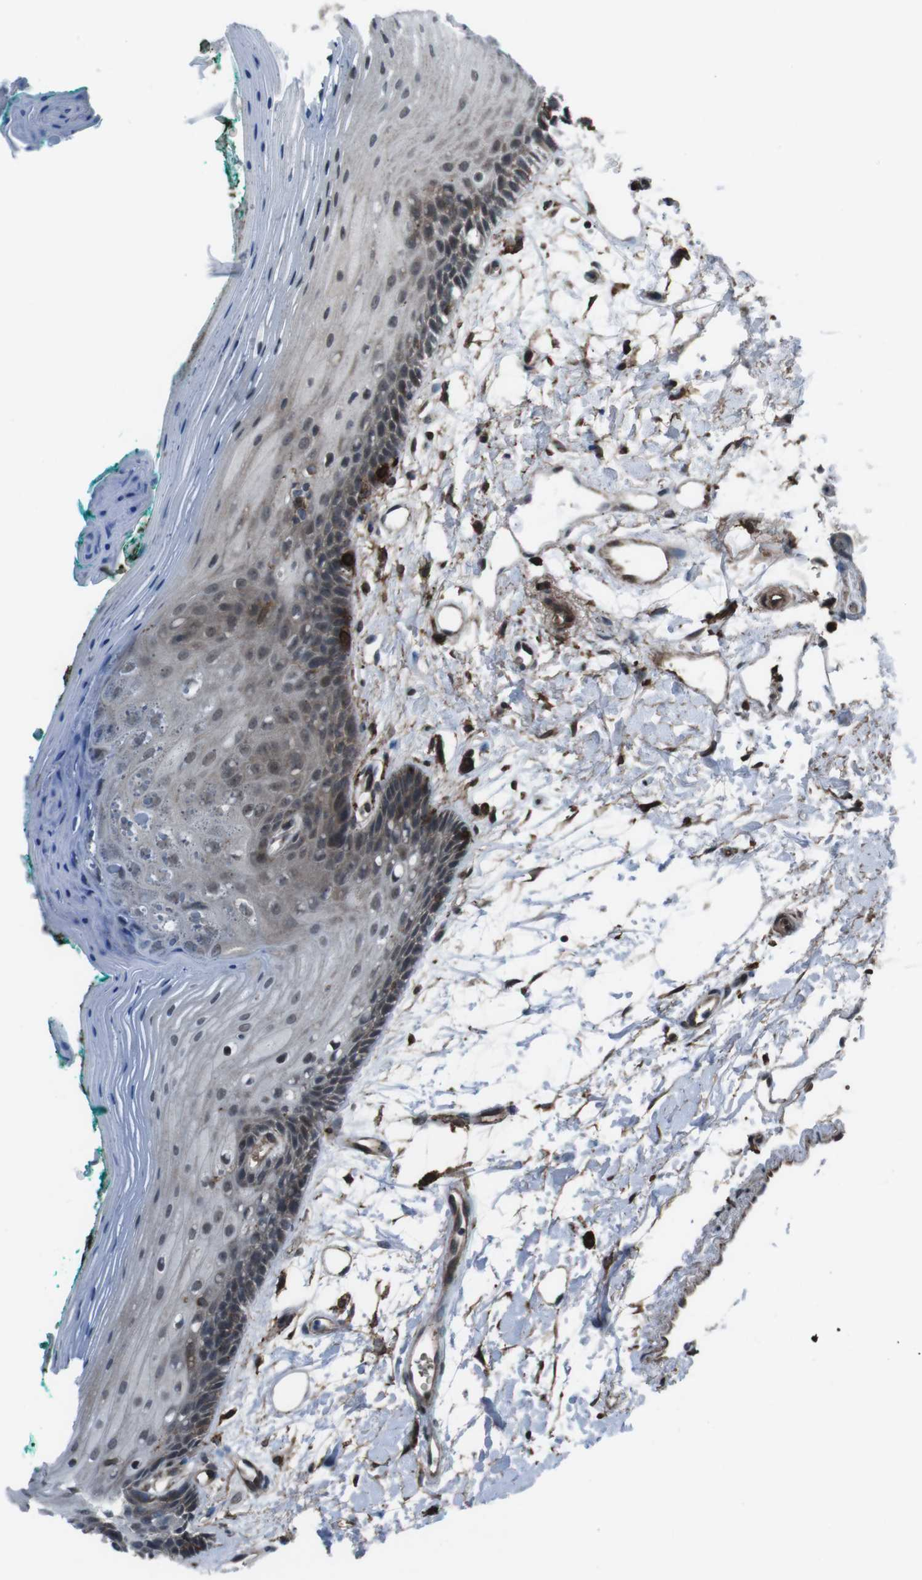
{"staining": {"intensity": "moderate", "quantity": "25%-75%", "location": "cytoplasmic/membranous,nuclear"}, "tissue": "oral mucosa", "cell_type": "Squamous epithelial cells", "image_type": "normal", "snomed": [{"axis": "morphology", "description": "Normal tissue, NOS"}, {"axis": "topography", "description": "Skeletal muscle"}, {"axis": "topography", "description": "Oral tissue"}, {"axis": "topography", "description": "Peripheral nerve tissue"}], "caption": "Immunohistochemistry histopathology image of unremarkable human oral mucosa stained for a protein (brown), which demonstrates medium levels of moderate cytoplasmic/membranous,nuclear expression in approximately 25%-75% of squamous epithelial cells.", "gene": "GDF10", "patient": {"sex": "female", "age": 84}}